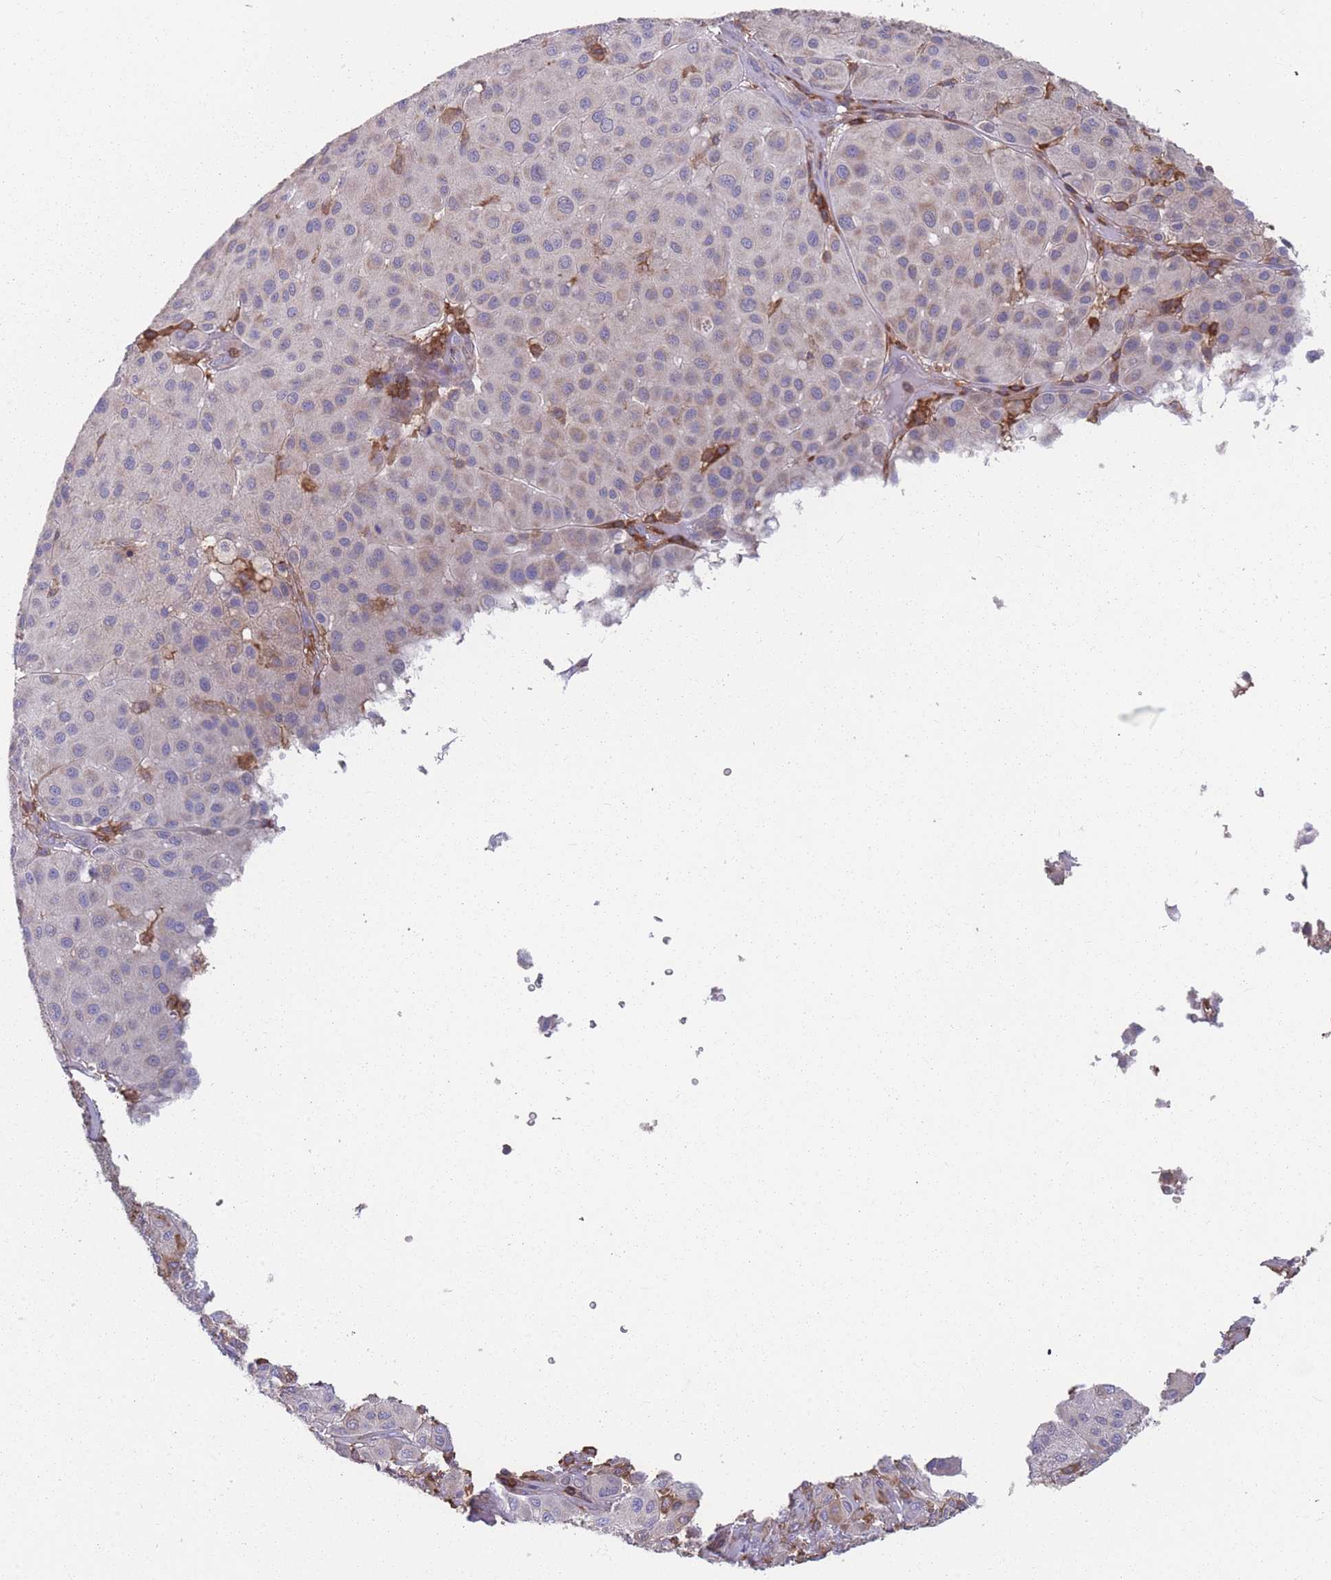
{"staining": {"intensity": "moderate", "quantity": "25%-75%", "location": "cytoplasmic/membranous"}, "tissue": "melanoma", "cell_type": "Tumor cells", "image_type": "cancer", "snomed": [{"axis": "morphology", "description": "Malignant melanoma, Metastatic site"}, {"axis": "topography", "description": "Smooth muscle"}], "caption": "Protein expression analysis of human melanoma reveals moderate cytoplasmic/membranous expression in about 25%-75% of tumor cells. The staining is performed using DAB brown chromogen to label protein expression. The nuclei are counter-stained blue using hematoxylin.", "gene": "CD33", "patient": {"sex": "male", "age": 41}}